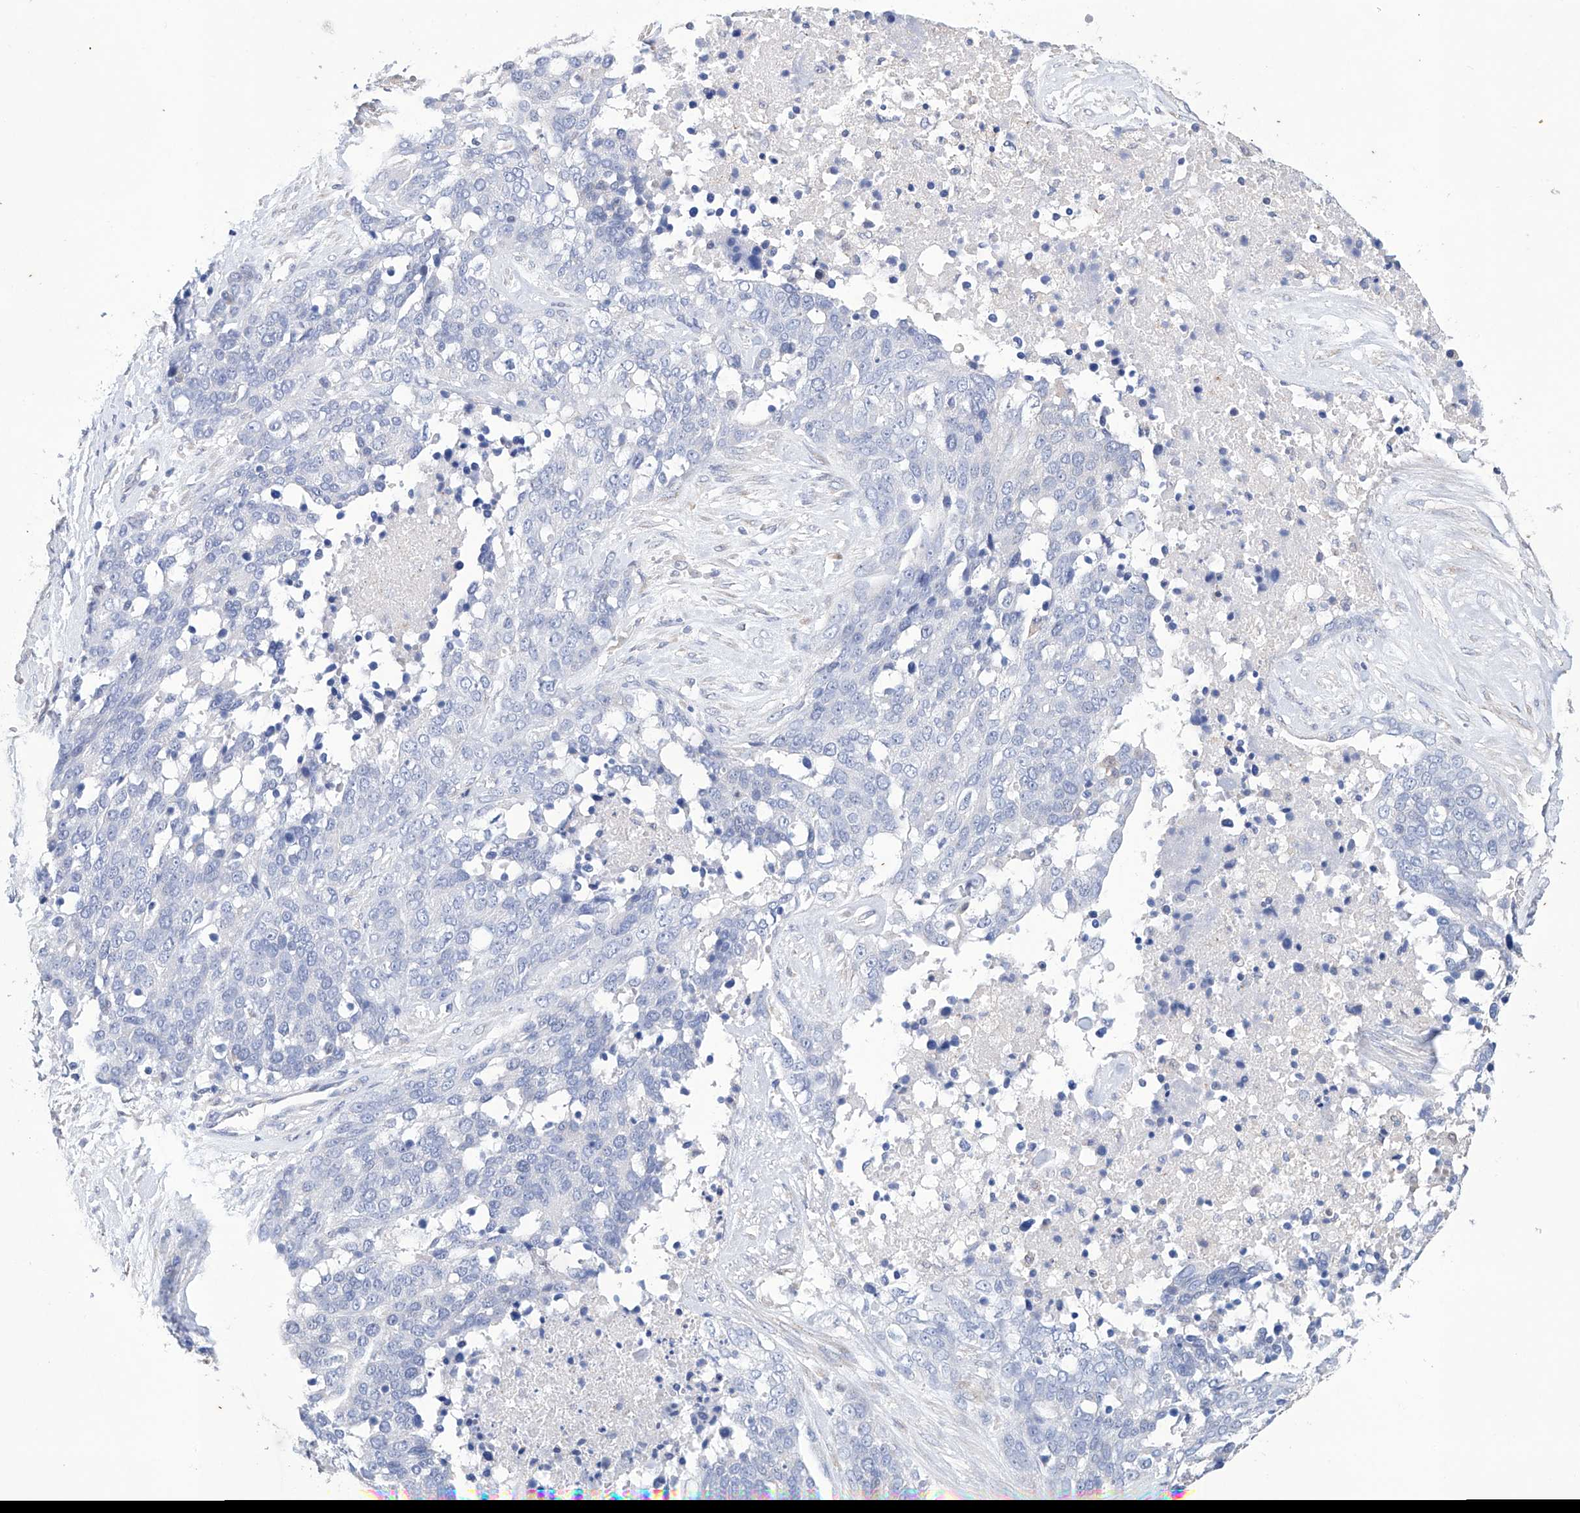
{"staining": {"intensity": "negative", "quantity": "none", "location": "none"}, "tissue": "ovarian cancer", "cell_type": "Tumor cells", "image_type": "cancer", "snomed": [{"axis": "morphology", "description": "Cystadenocarcinoma, serous, NOS"}, {"axis": "topography", "description": "Ovary"}], "caption": "The photomicrograph demonstrates no significant staining in tumor cells of serous cystadenocarcinoma (ovarian).", "gene": "AFG1L", "patient": {"sex": "female", "age": 44}}